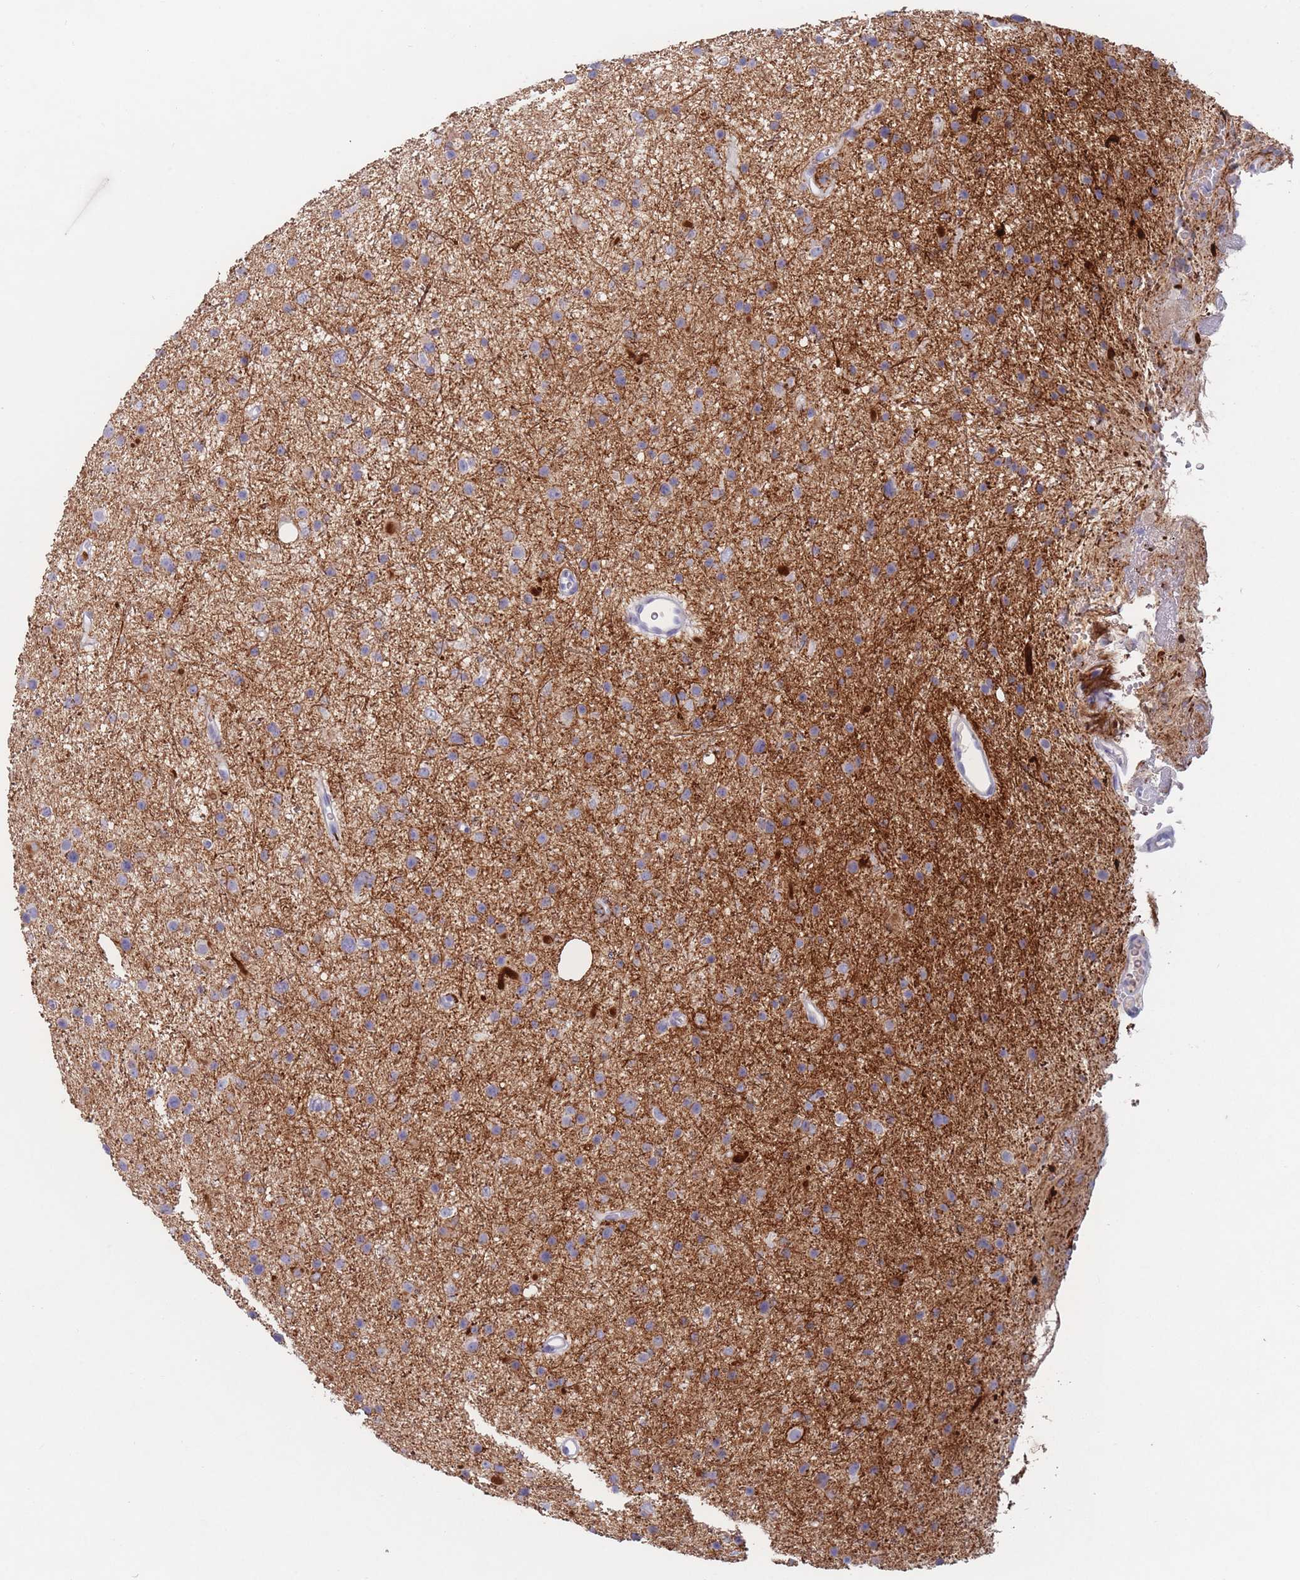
{"staining": {"intensity": "negative", "quantity": "none", "location": "none"}, "tissue": "glioma", "cell_type": "Tumor cells", "image_type": "cancer", "snomed": [{"axis": "morphology", "description": "Glioma, malignant, Low grade"}, {"axis": "topography", "description": "Cerebral cortex"}], "caption": "DAB immunohistochemical staining of human malignant glioma (low-grade) demonstrates no significant expression in tumor cells.", "gene": "ATP1A3", "patient": {"sex": "female", "age": 39}}